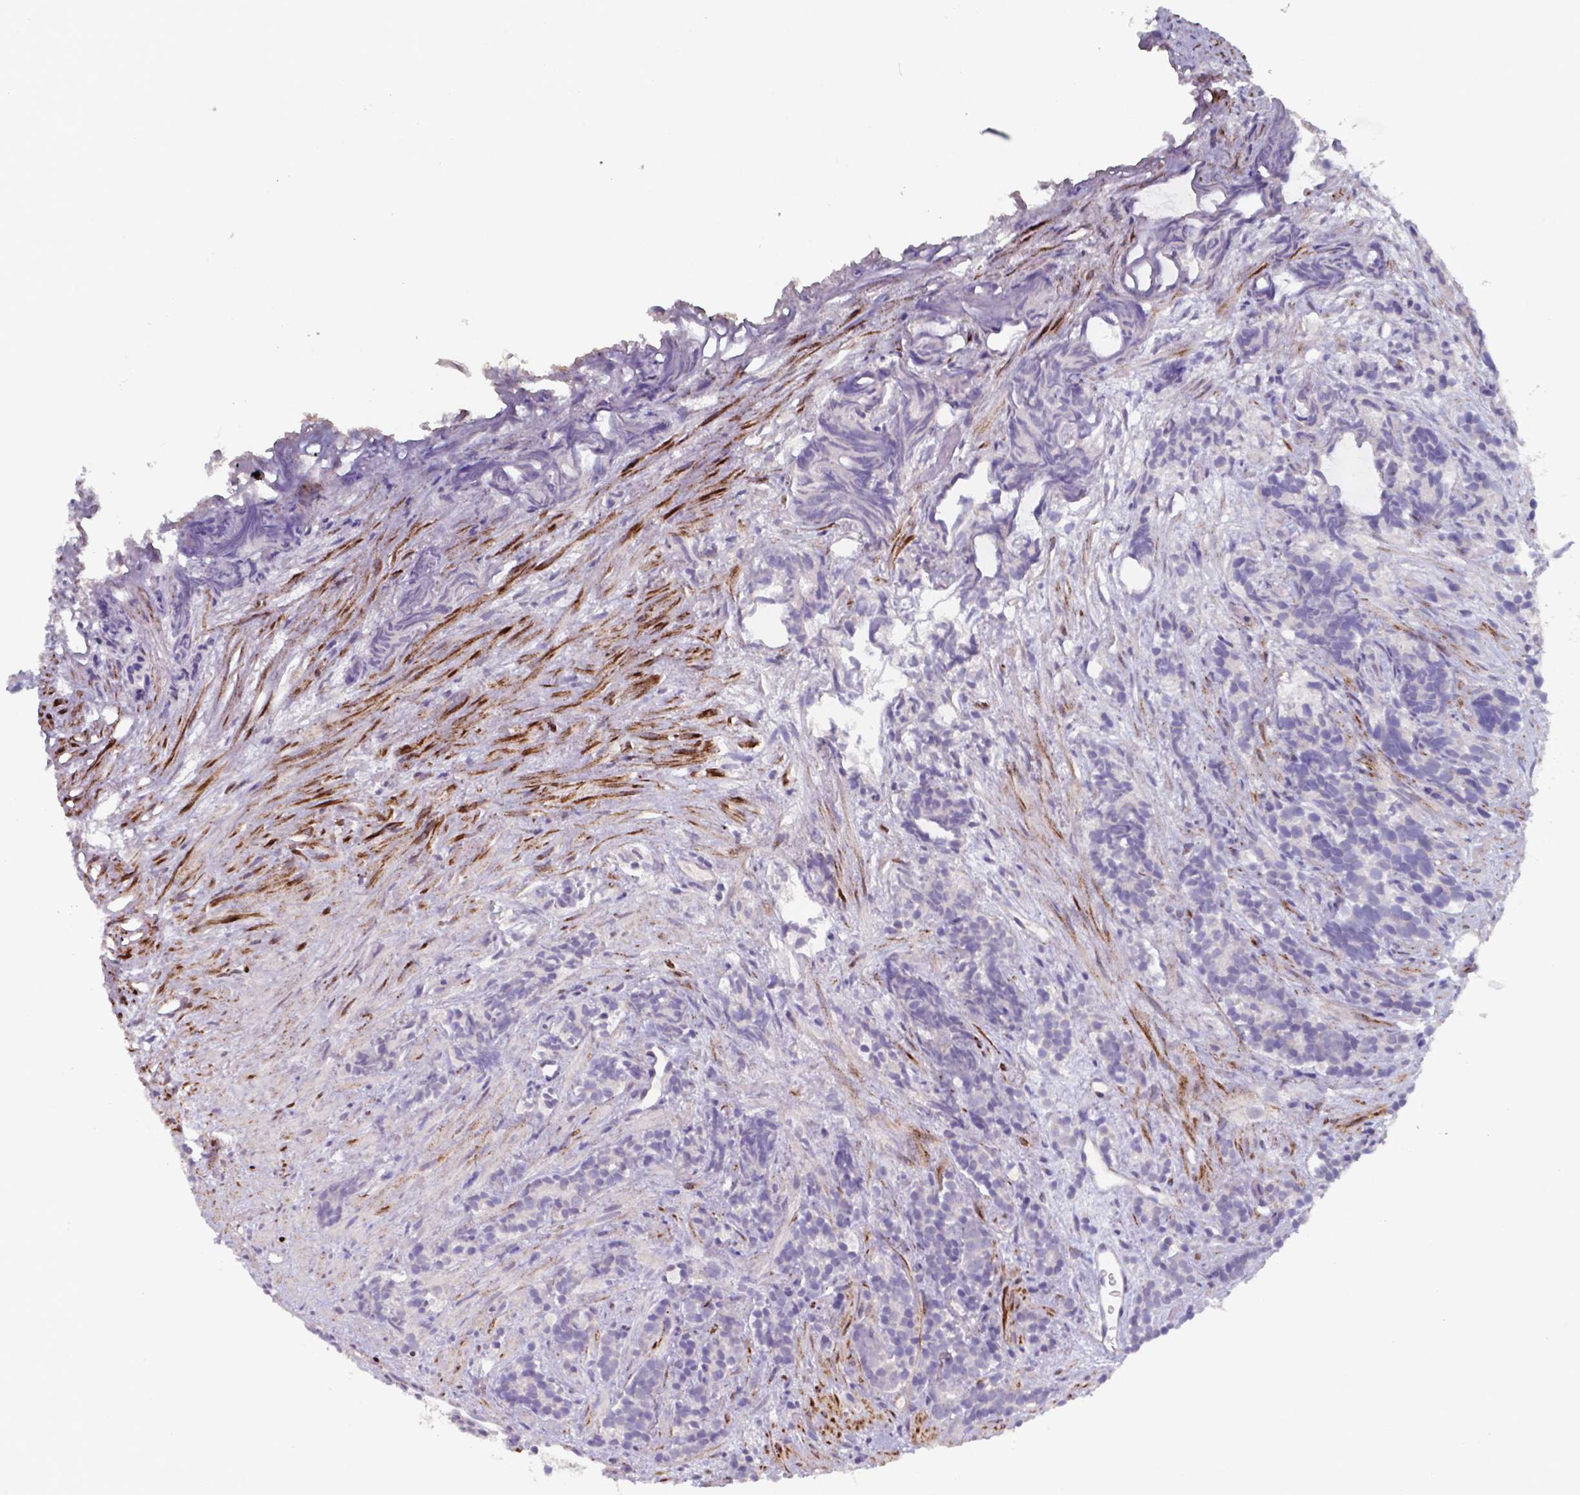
{"staining": {"intensity": "negative", "quantity": "none", "location": "none"}, "tissue": "prostate cancer", "cell_type": "Tumor cells", "image_type": "cancer", "snomed": [{"axis": "morphology", "description": "Adenocarcinoma, High grade"}, {"axis": "topography", "description": "Prostate"}], "caption": "Immunohistochemistry micrograph of neoplastic tissue: human prostate high-grade adenocarcinoma stained with DAB (3,3'-diaminobenzidine) shows no significant protein expression in tumor cells. (DAB (3,3'-diaminobenzidine) immunohistochemistry (IHC) with hematoxylin counter stain).", "gene": "PLA2R1", "patient": {"sex": "male", "age": 84}}